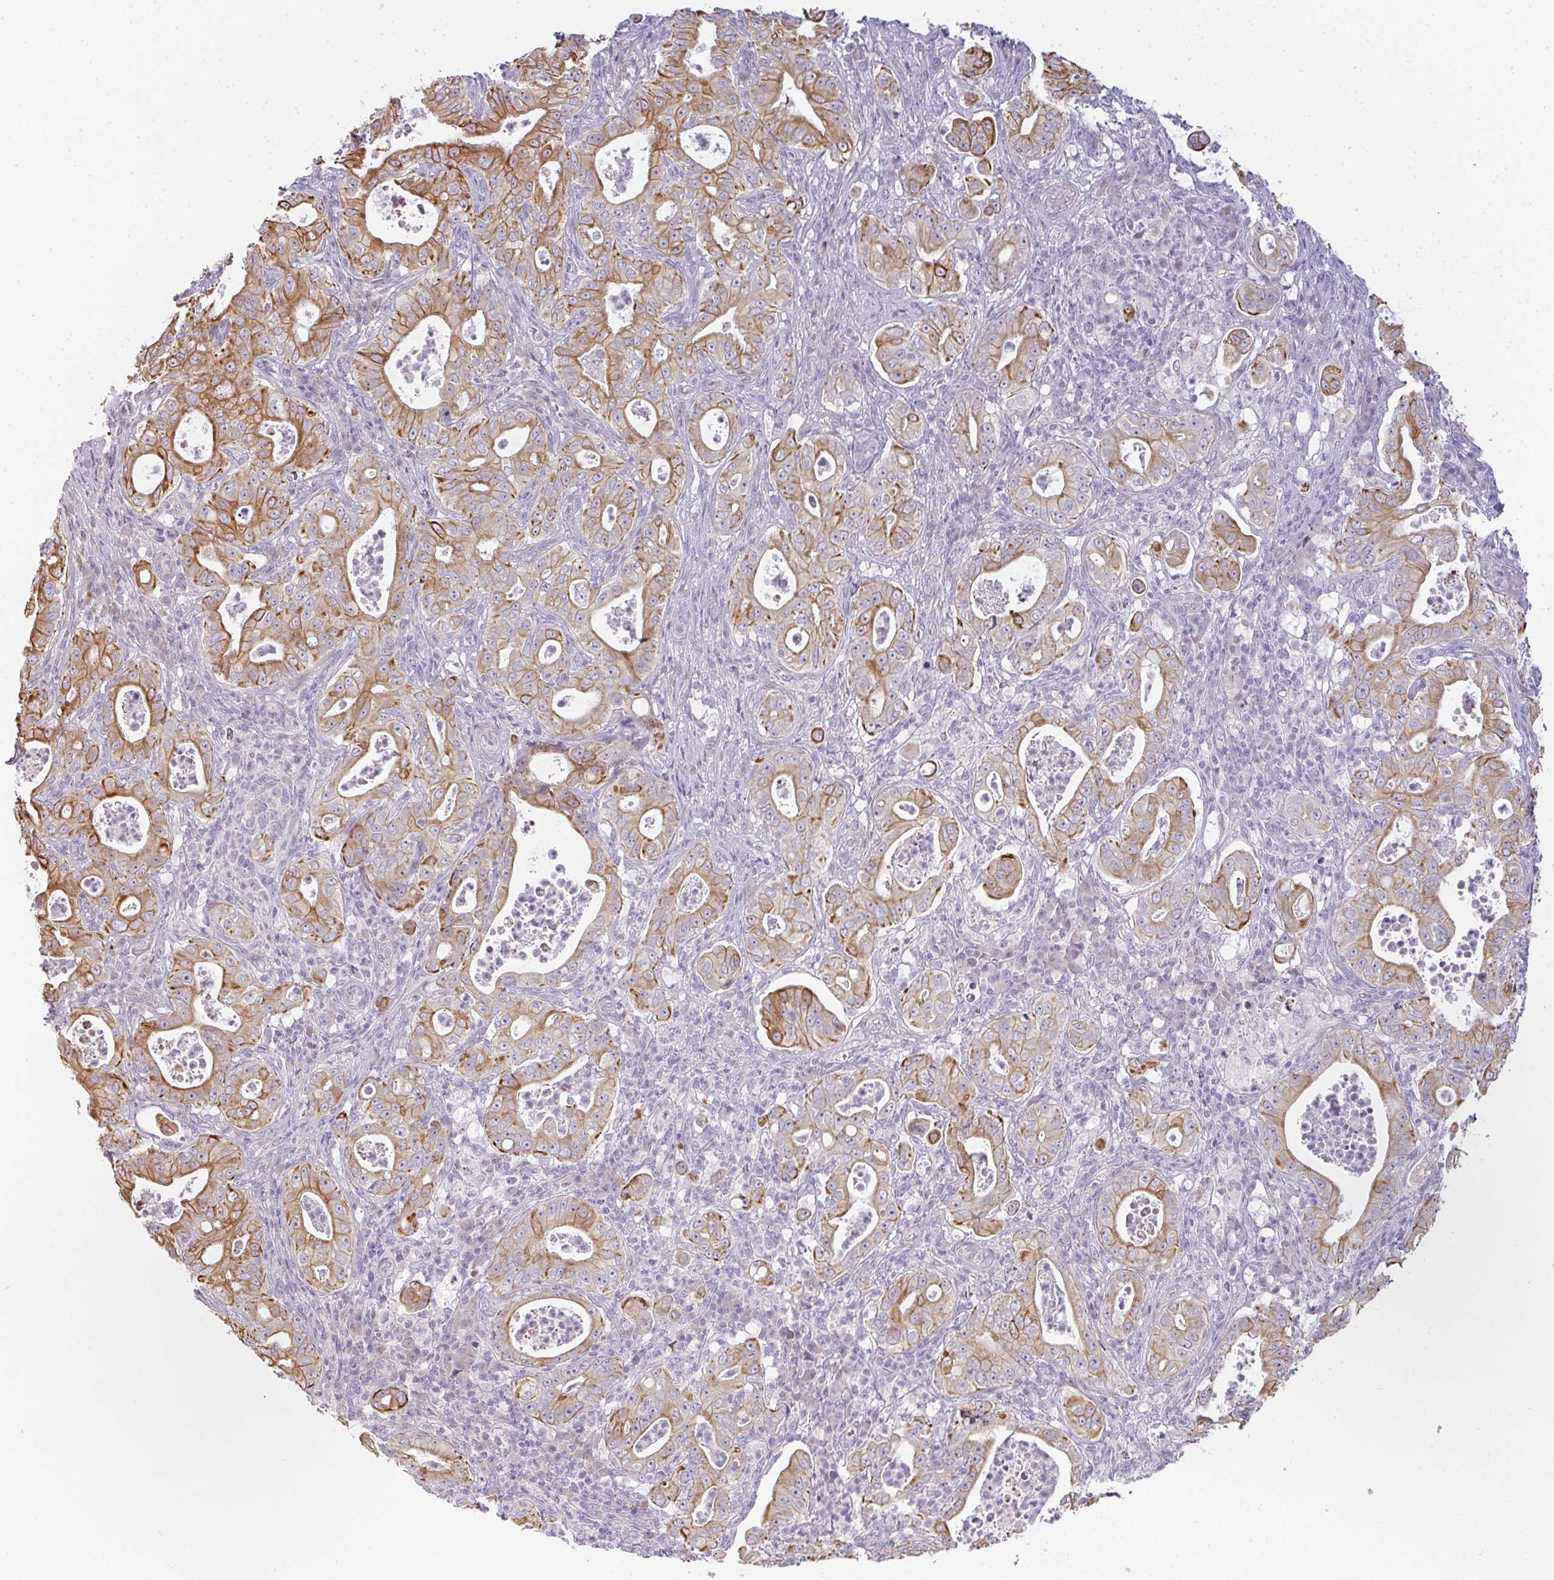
{"staining": {"intensity": "moderate", "quantity": ">75%", "location": "cytoplasmic/membranous"}, "tissue": "pancreatic cancer", "cell_type": "Tumor cells", "image_type": "cancer", "snomed": [{"axis": "morphology", "description": "Adenocarcinoma, NOS"}, {"axis": "topography", "description": "Pancreas"}], "caption": "IHC photomicrograph of neoplastic tissue: pancreatic cancer stained using immunohistochemistry (IHC) exhibits medium levels of moderate protein expression localized specifically in the cytoplasmic/membranous of tumor cells, appearing as a cytoplasmic/membranous brown color.", "gene": "SIRPB2", "patient": {"sex": "male", "age": 71}}